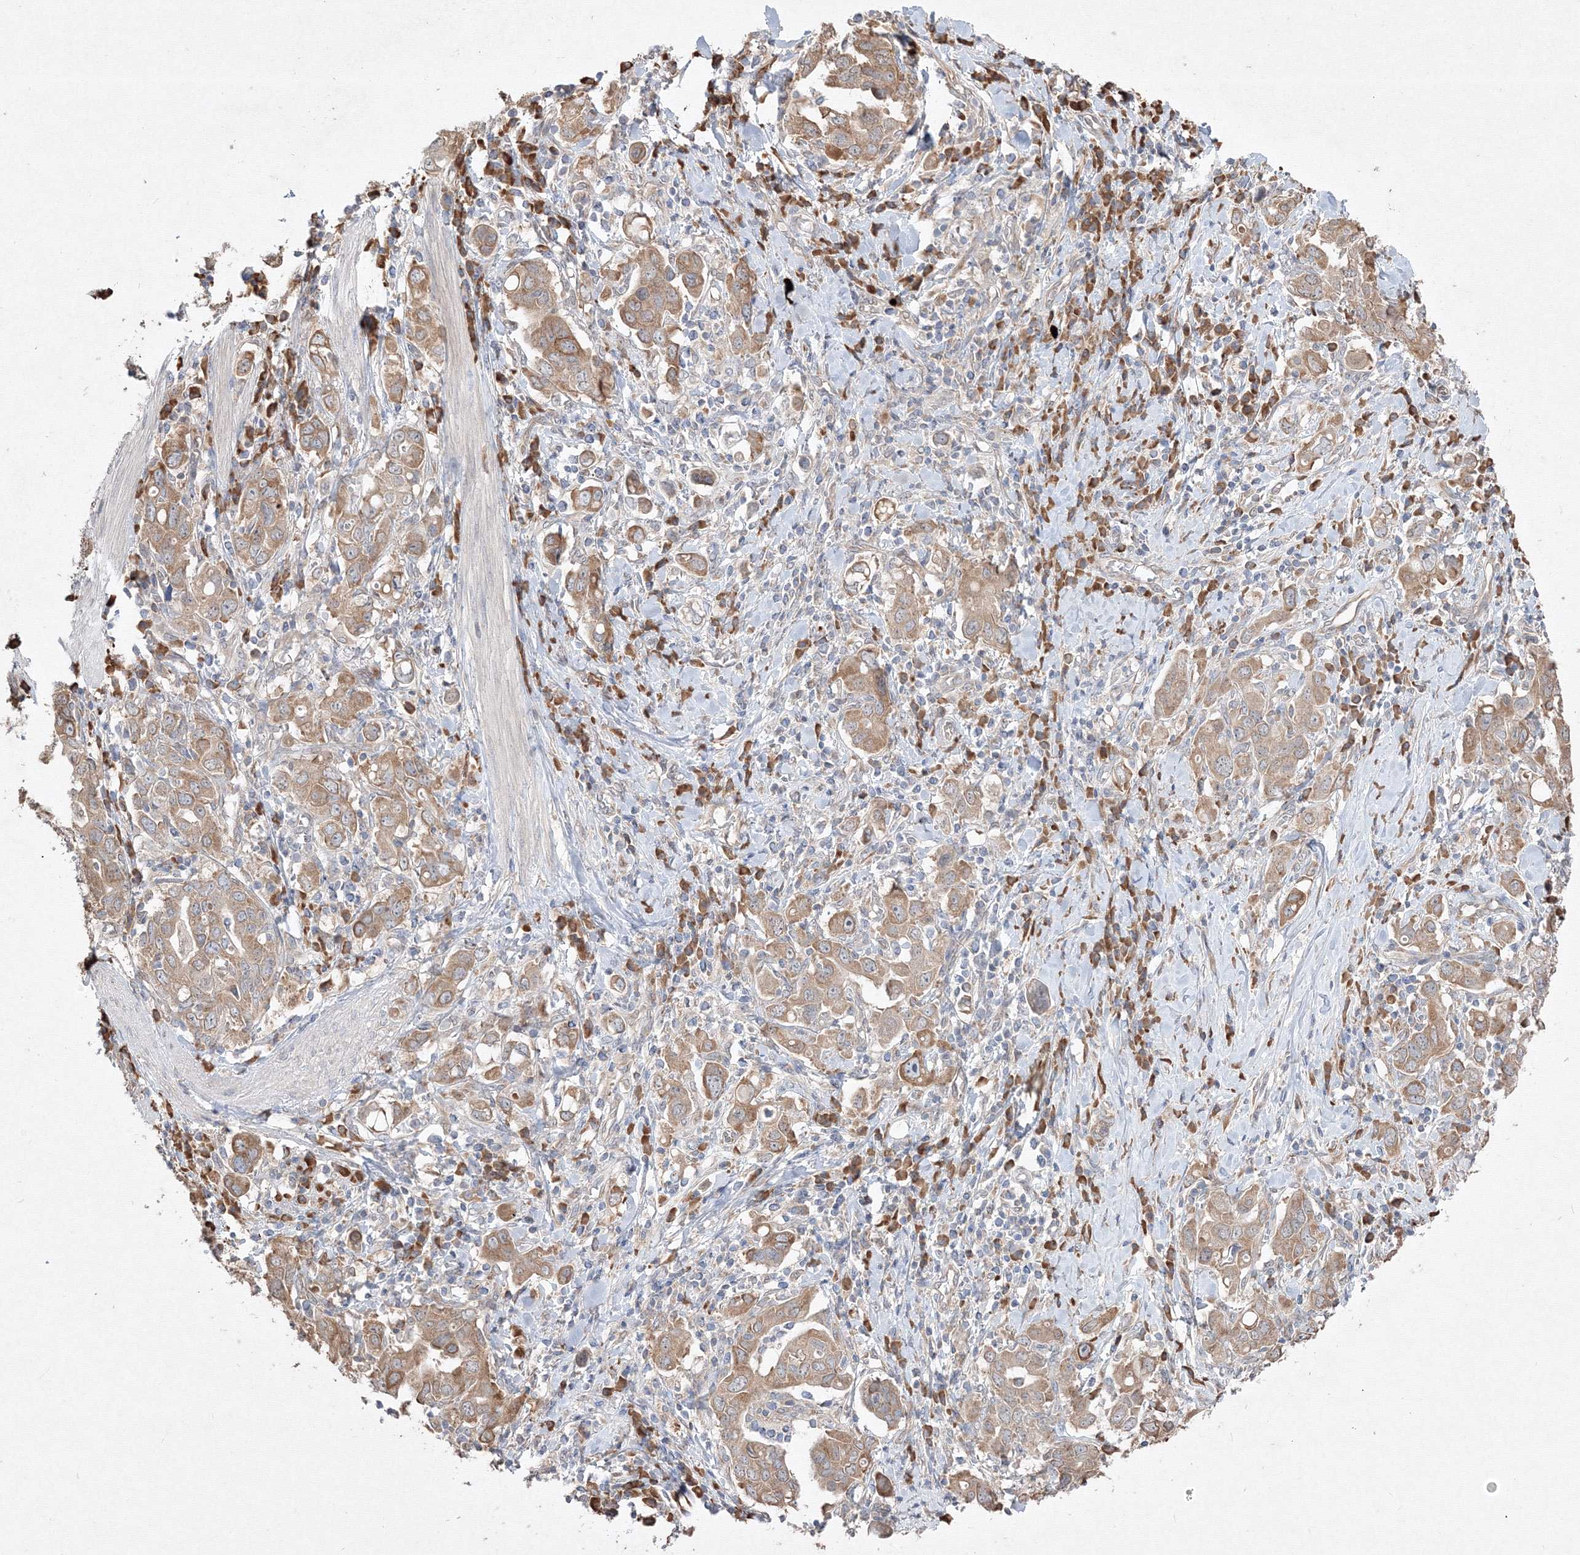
{"staining": {"intensity": "moderate", "quantity": ">75%", "location": "cytoplasmic/membranous"}, "tissue": "stomach cancer", "cell_type": "Tumor cells", "image_type": "cancer", "snomed": [{"axis": "morphology", "description": "Adenocarcinoma, NOS"}, {"axis": "topography", "description": "Stomach, upper"}], "caption": "Adenocarcinoma (stomach) stained with a brown dye demonstrates moderate cytoplasmic/membranous positive positivity in about >75% of tumor cells.", "gene": "FBXL8", "patient": {"sex": "male", "age": 62}}